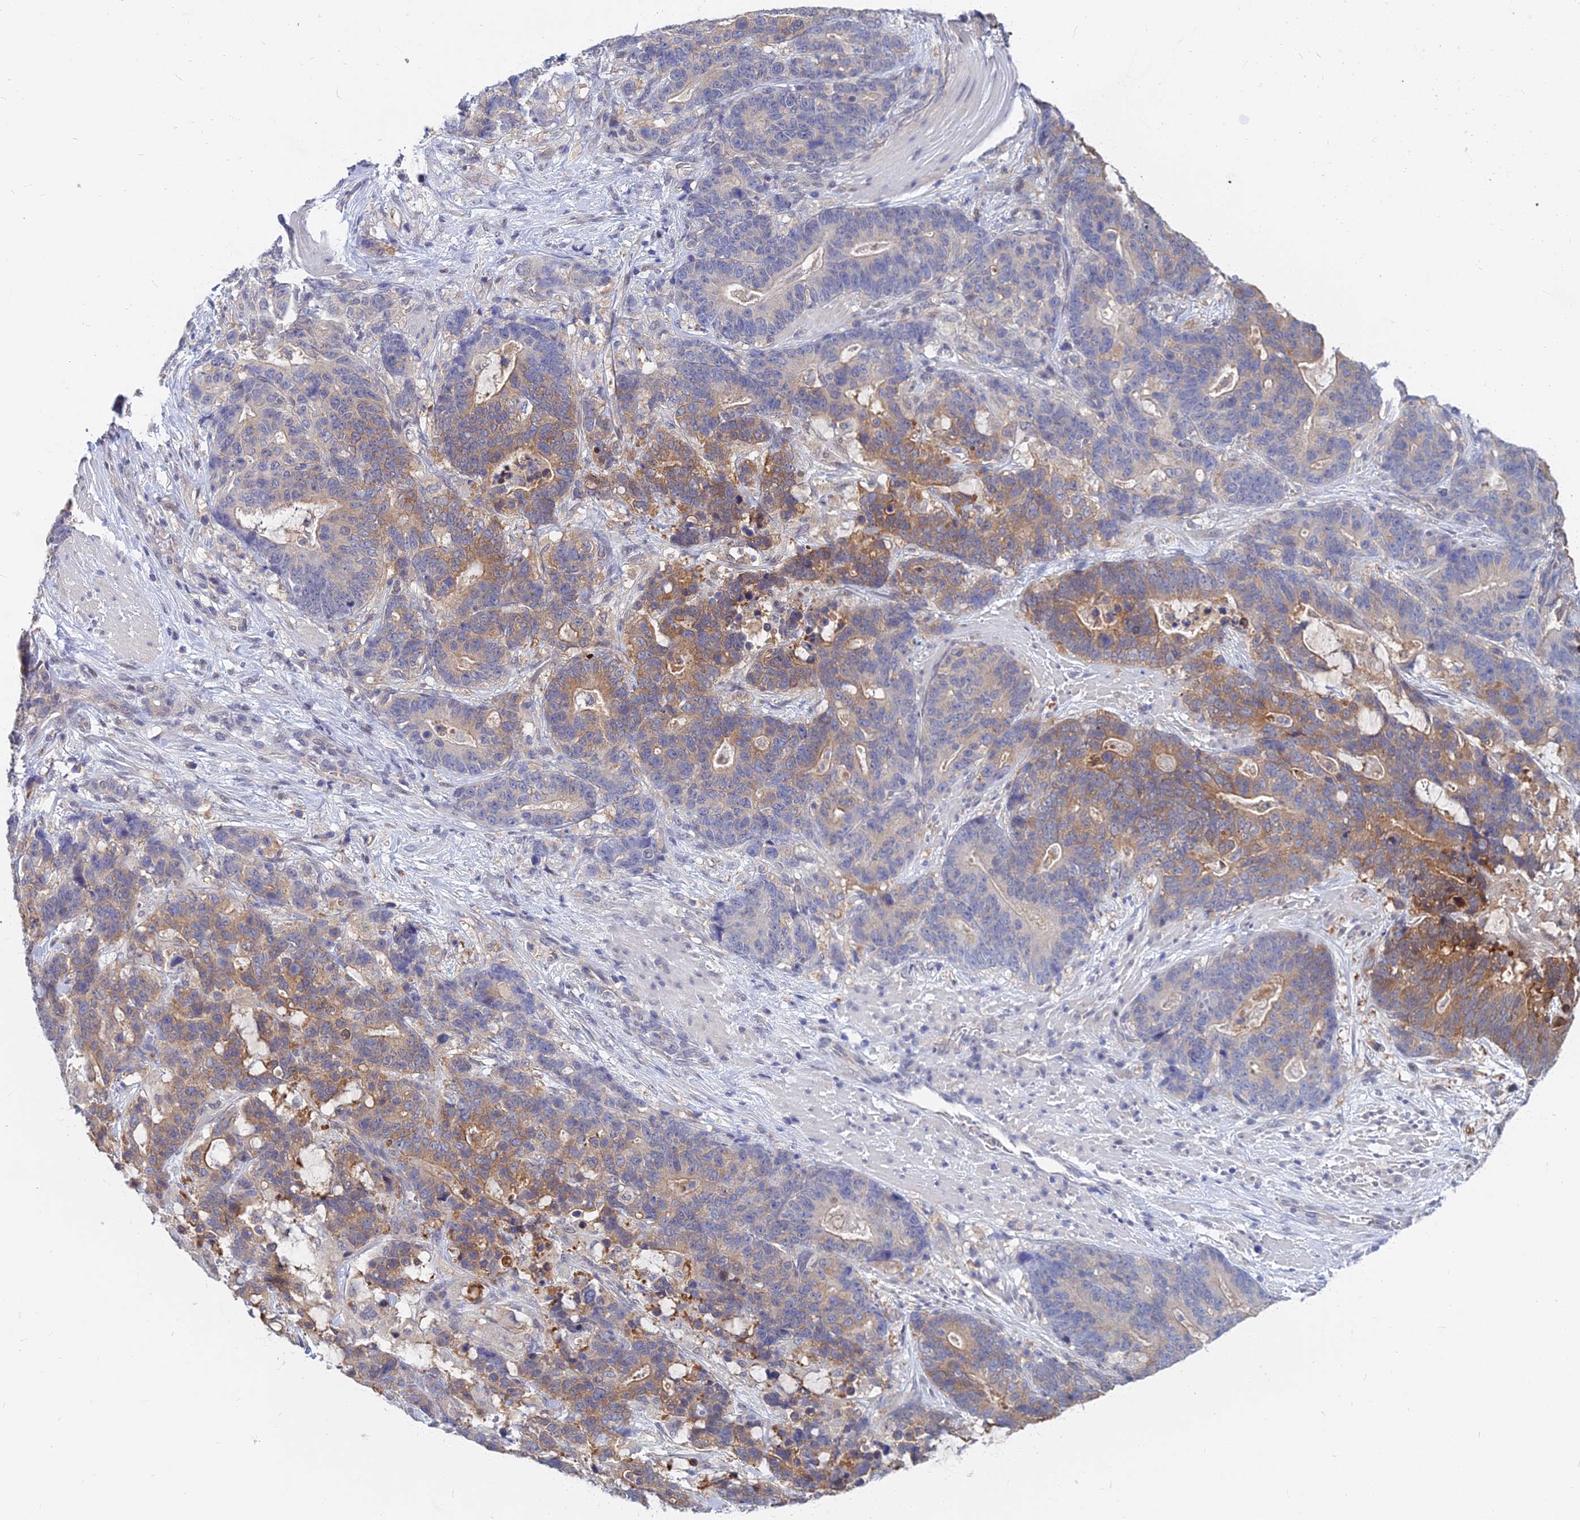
{"staining": {"intensity": "moderate", "quantity": "25%-75%", "location": "cytoplasmic/membranous"}, "tissue": "stomach cancer", "cell_type": "Tumor cells", "image_type": "cancer", "snomed": [{"axis": "morphology", "description": "Adenocarcinoma, NOS"}, {"axis": "topography", "description": "Stomach"}], "caption": "Immunohistochemistry of stomach cancer shows medium levels of moderate cytoplasmic/membranous positivity in approximately 25%-75% of tumor cells. Nuclei are stained in blue.", "gene": "B3GALT4", "patient": {"sex": "female", "age": 76}}